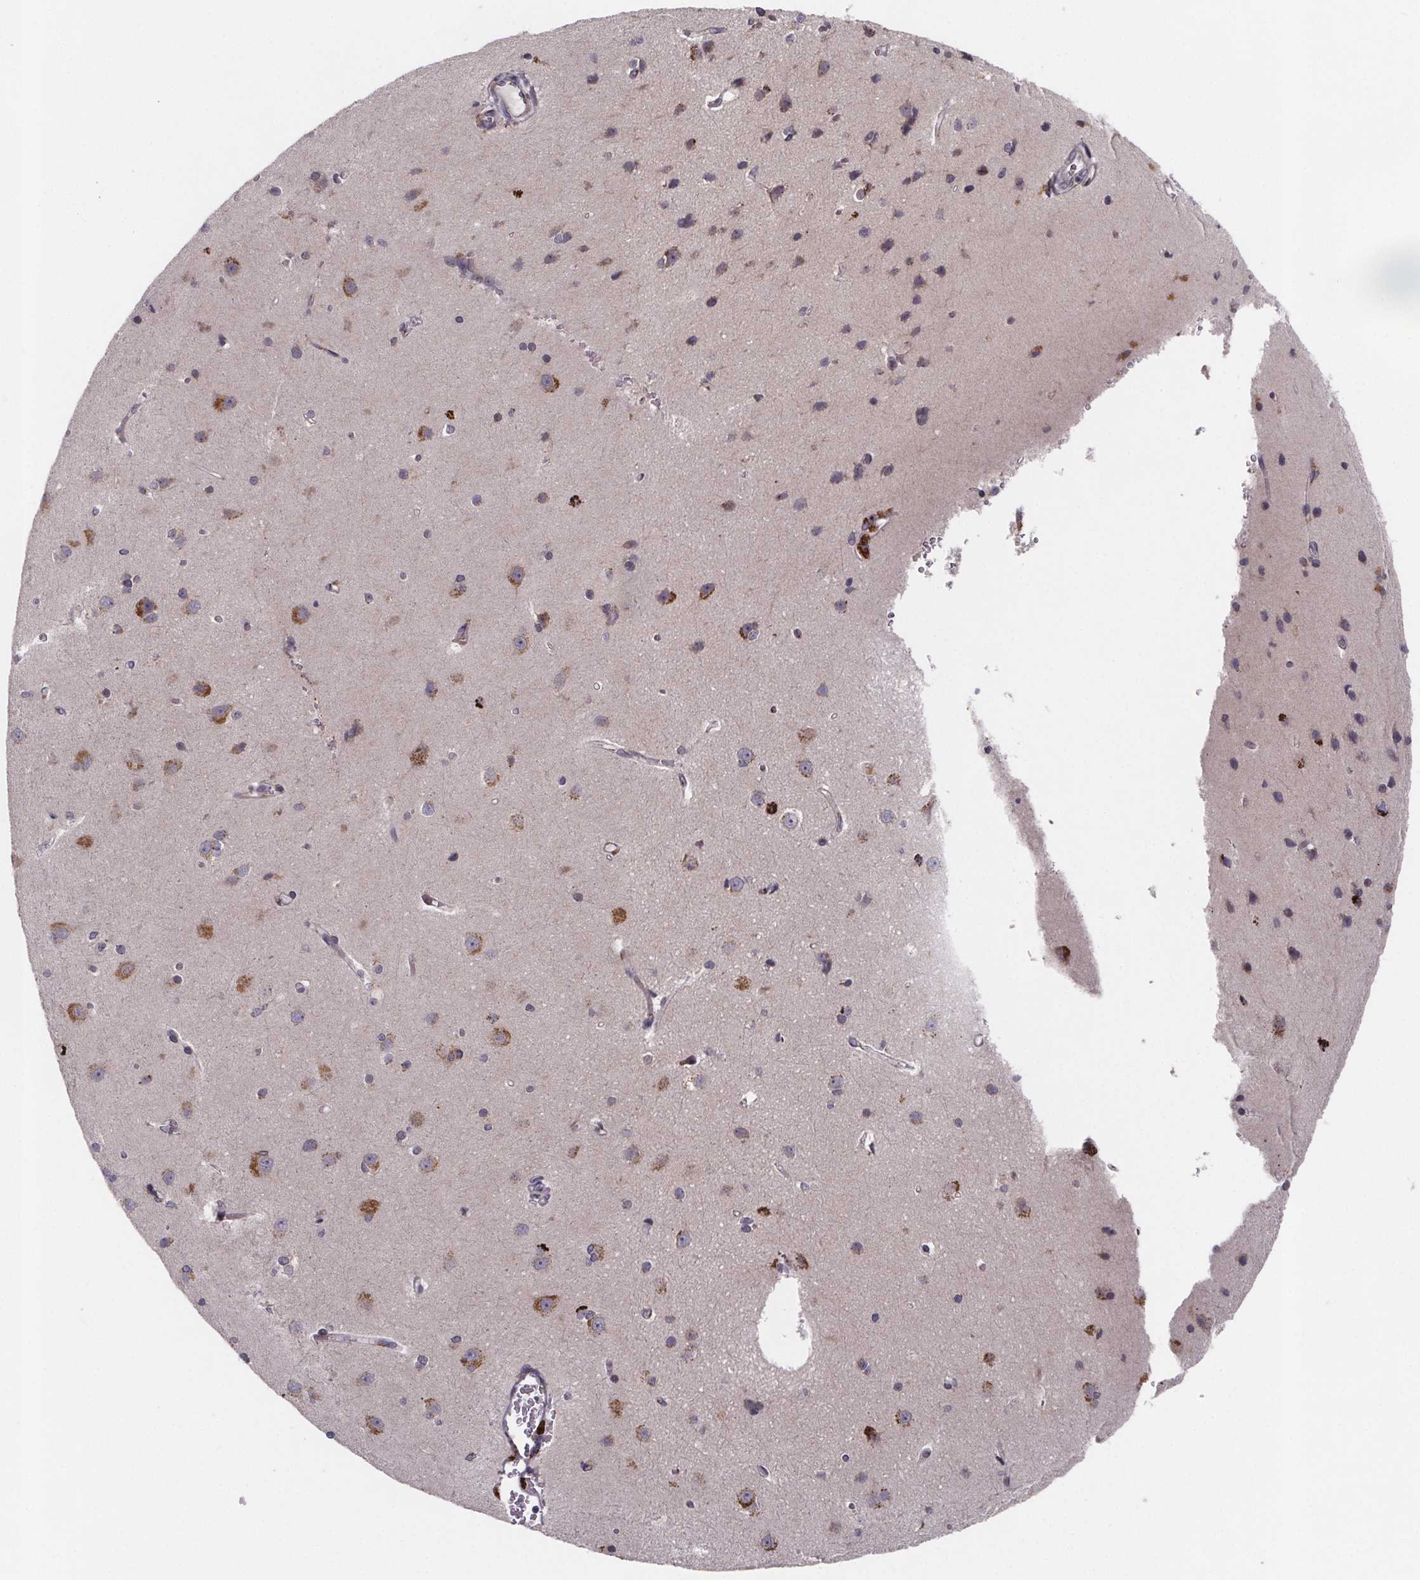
{"staining": {"intensity": "negative", "quantity": "none", "location": "none"}, "tissue": "cerebral cortex", "cell_type": "Endothelial cells", "image_type": "normal", "snomed": [{"axis": "morphology", "description": "Normal tissue, NOS"}, {"axis": "topography", "description": "Cerebral cortex"}], "caption": "High power microscopy histopathology image of an immunohistochemistry (IHC) micrograph of unremarkable cerebral cortex, revealing no significant positivity in endothelial cells. (DAB (3,3'-diaminobenzidine) immunohistochemistry visualized using brightfield microscopy, high magnification).", "gene": "NDST1", "patient": {"sex": "male", "age": 37}}